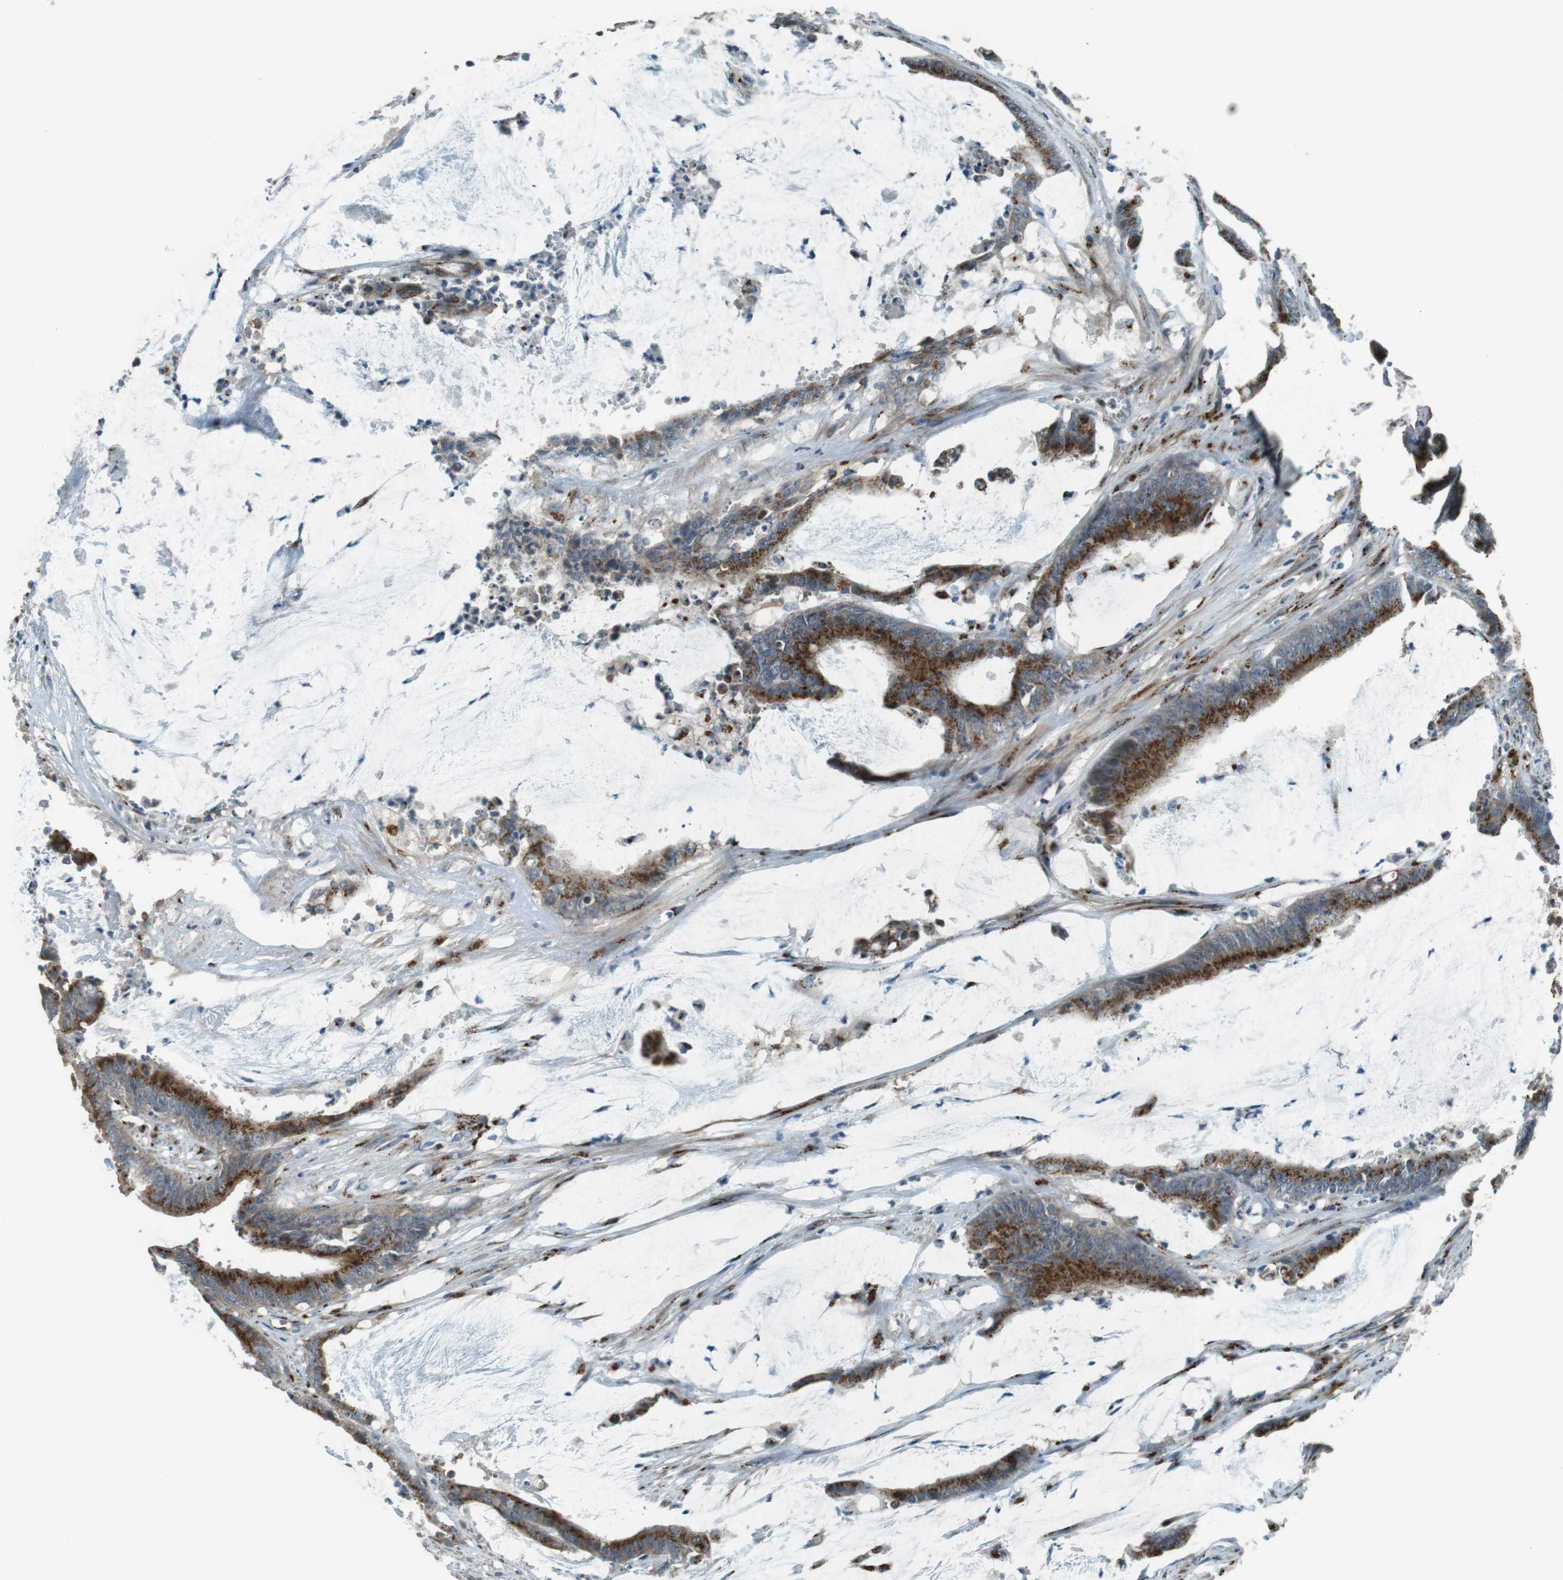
{"staining": {"intensity": "strong", "quantity": ">75%", "location": "cytoplasmic/membranous"}, "tissue": "colorectal cancer", "cell_type": "Tumor cells", "image_type": "cancer", "snomed": [{"axis": "morphology", "description": "Adenocarcinoma, NOS"}, {"axis": "topography", "description": "Rectum"}], "caption": "Strong cytoplasmic/membranous protein expression is present in approximately >75% of tumor cells in colorectal cancer (adenocarcinoma). (DAB (3,3'-diaminobenzidine) IHC, brown staining for protein, blue staining for nuclei).", "gene": "TMEM115", "patient": {"sex": "female", "age": 66}}